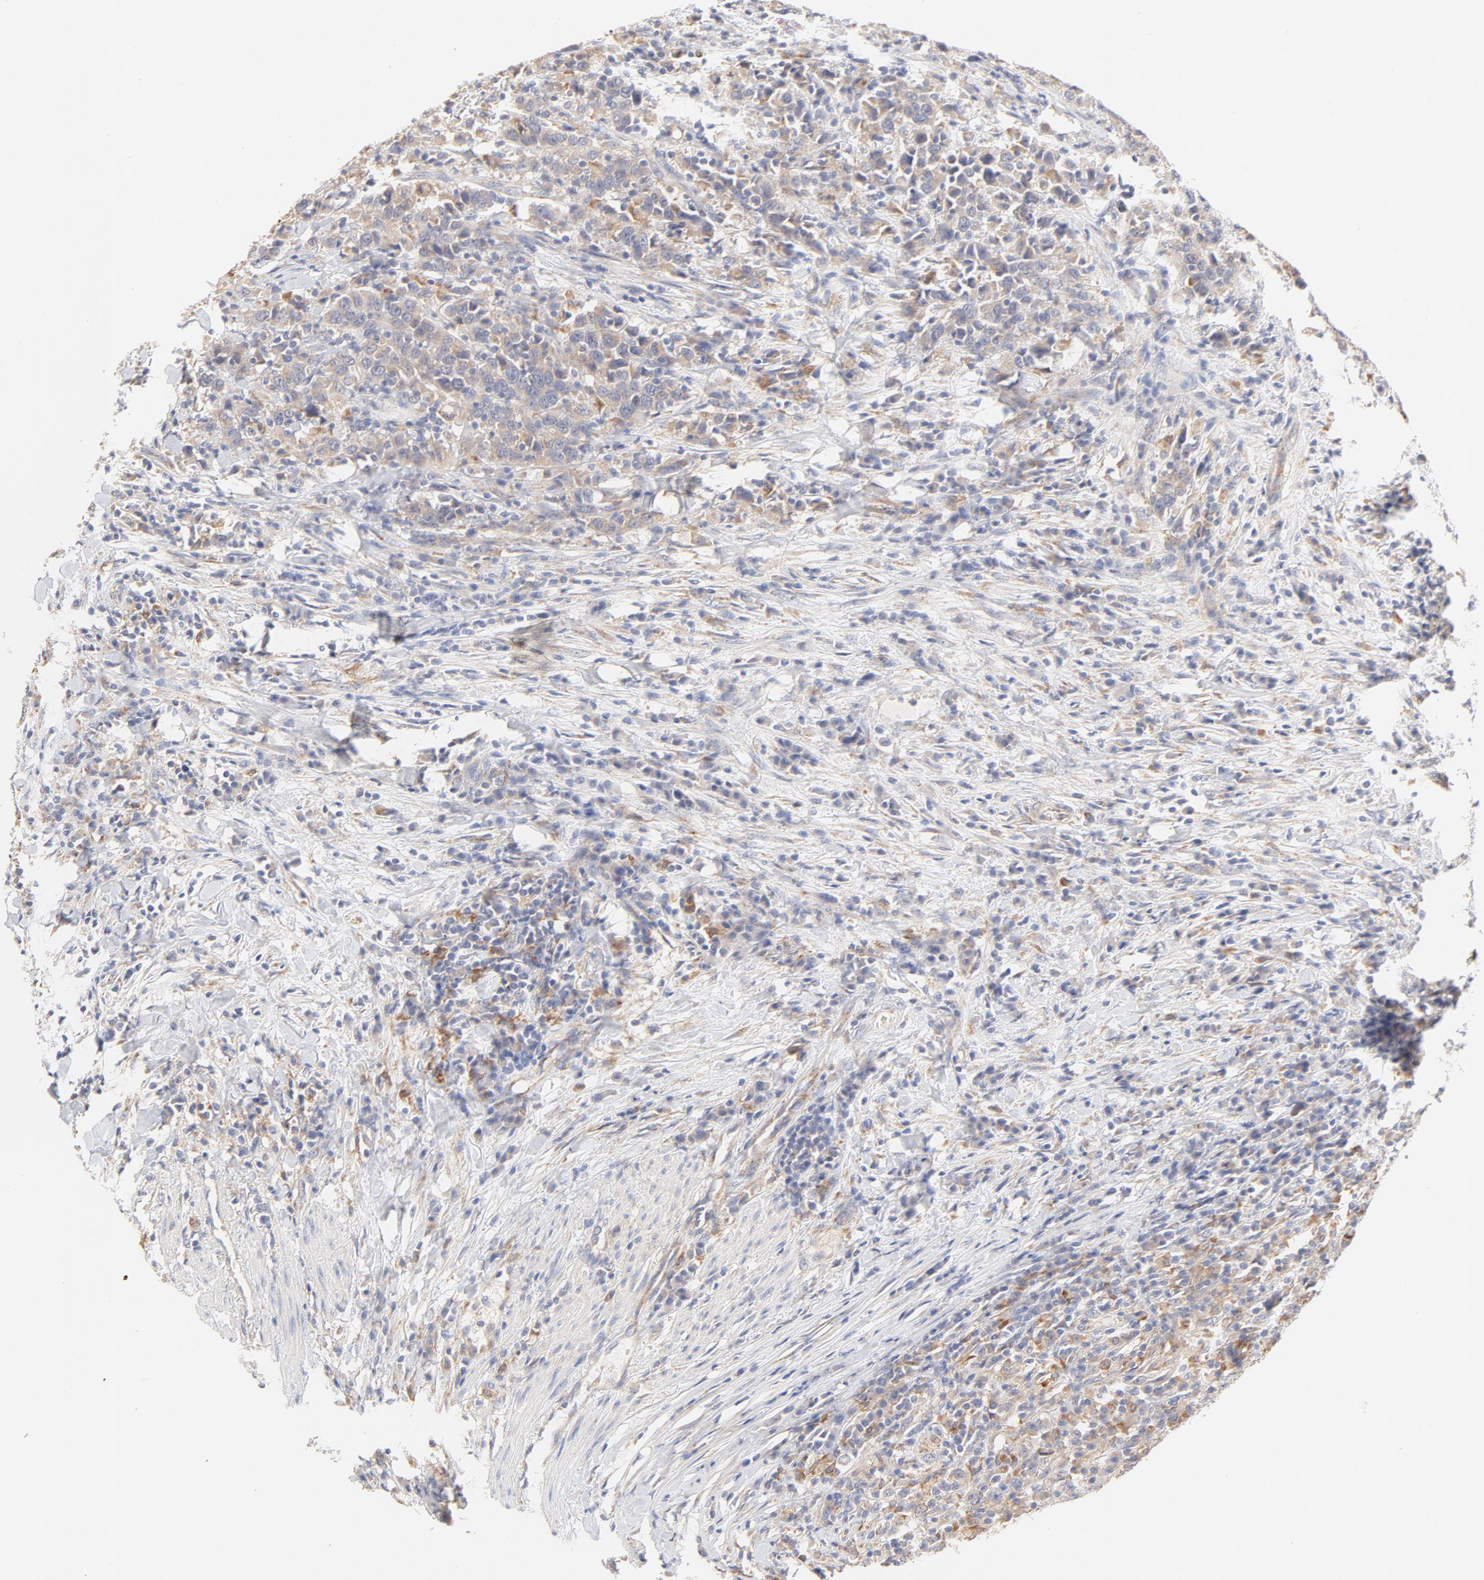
{"staining": {"intensity": "weak", "quantity": ">75%", "location": "cytoplasmic/membranous"}, "tissue": "urothelial cancer", "cell_type": "Tumor cells", "image_type": "cancer", "snomed": [{"axis": "morphology", "description": "Urothelial carcinoma, High grade"}, {"axis": "topography", "description": "Urinary bladder"}], "caption": "High-power microscopy captured an immunohistochemistry (IHC) micrograph of urothelial carcinoma (high-grade), revealing weak cytoplasmic/membranous expression in about >75% of tumor cells.", "gene": "MTERF2", "patient": {"sex": "male", "age": 61}}